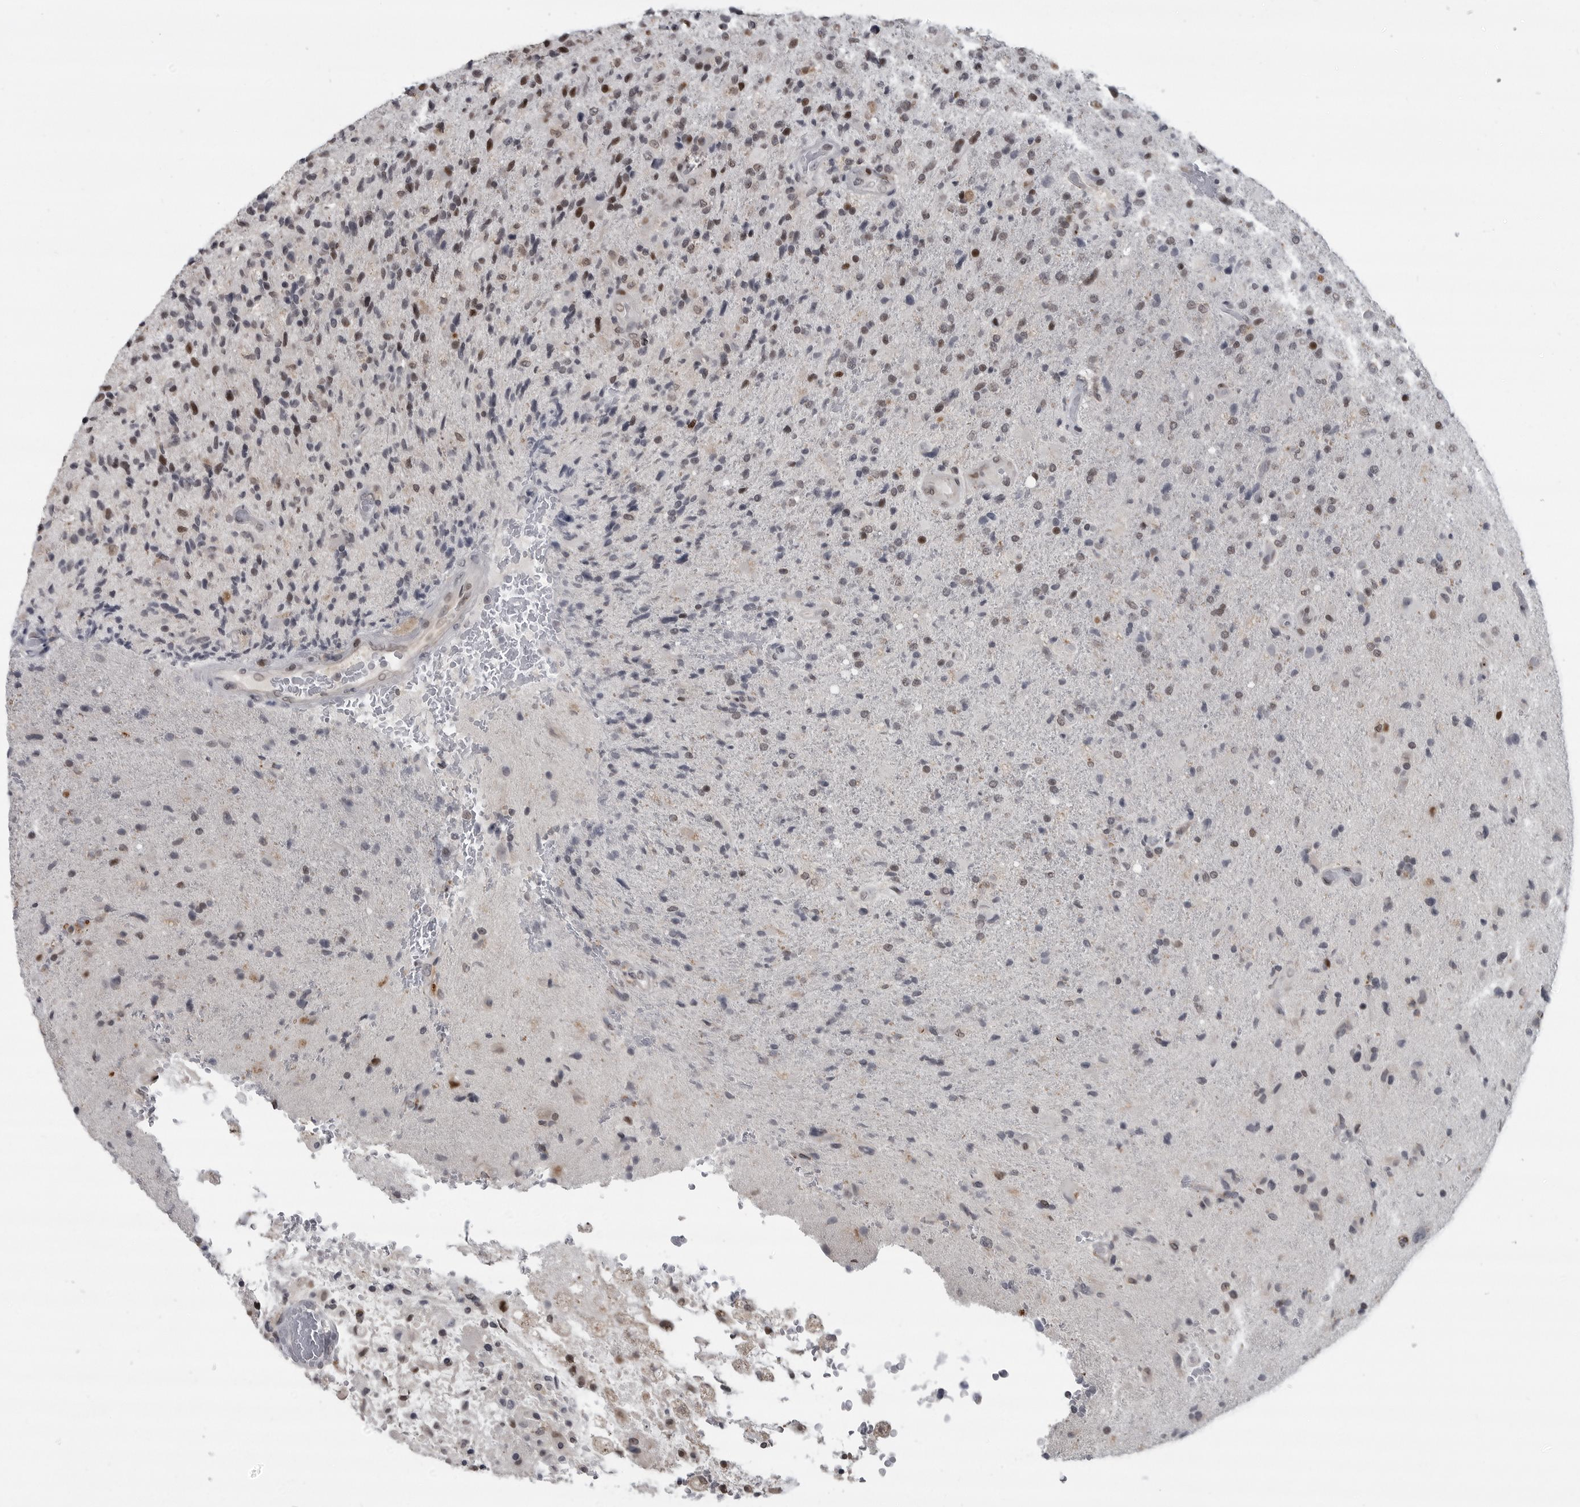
{"staining": {"intensity": "moderate", "quantity": "<25%", "location": "nuclear"}, "tissue": "glioma", "cell_type": "Tumor cells", "image_type": "cancer", "snomed": [{"axis": "morphology", "description": "Glioma, malignant, High grade"}, {"axis": "topography", "description": "Brain"}], "caption": "Immunohistochemistry (DAB) staining of glioma demonstrates moderate nuclear protein expression in approximately <25% of tumor cells. The protein of interest is shown in brown color, while the nuclei are stained blue.", "gene": "C8orf58", "patient": {"sex": "male", "age": 72}}